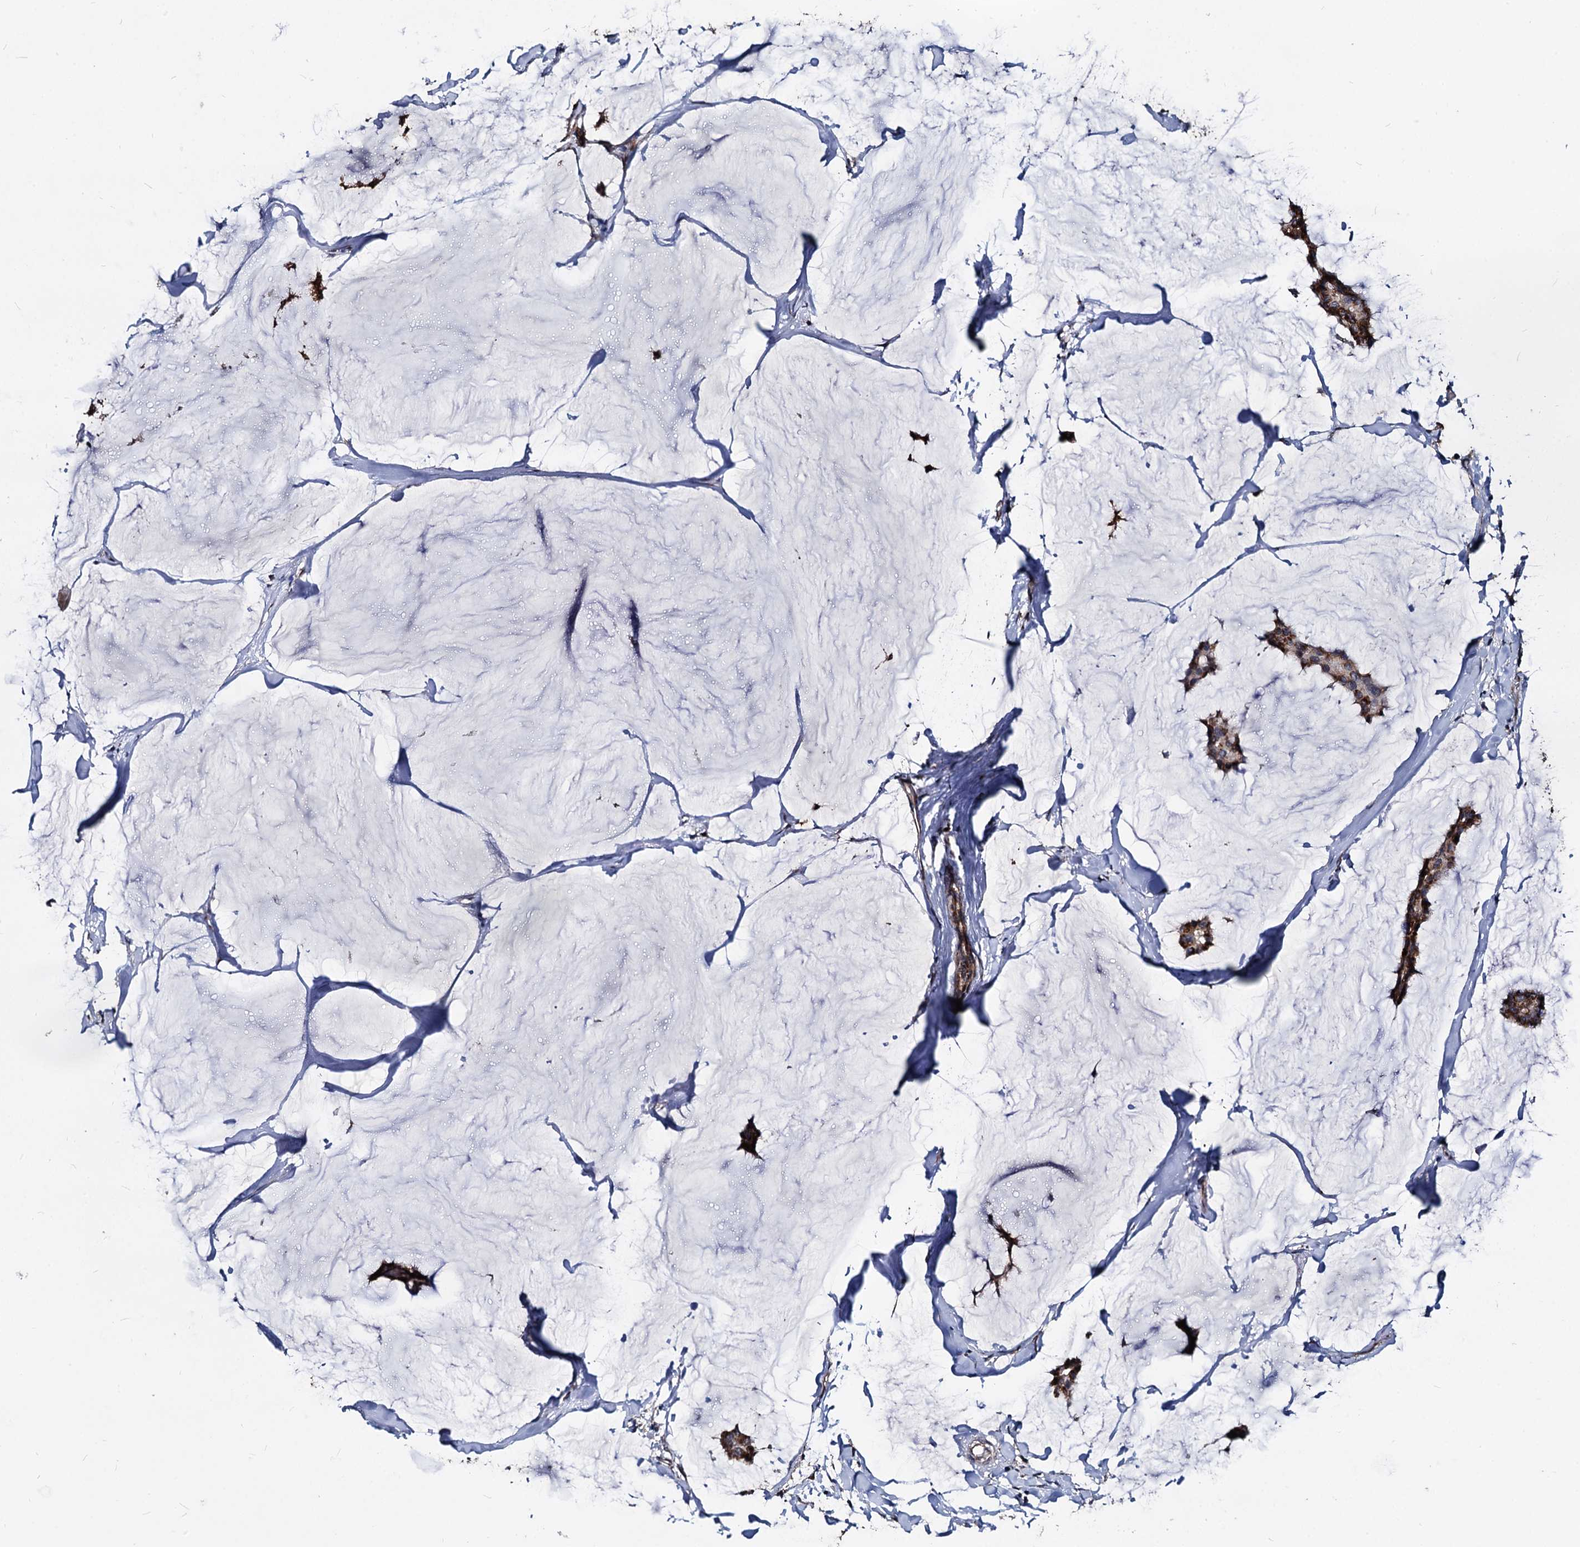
{"staining": {"intensity": "moderate", "quantity": ">75%", "location": "cytoplasmic/membranous"}, "tissue": "breast cancer", "cell_type": "Tumor cells", "image_type": "cancer", "snomed": [{"axis": "morphology", "description": "Duct carcinoma"}, {"axis": "topography", "description": "Breast"}], "caption": "The immunohistochemical stain labels moderate cytoplasmic/membranous expression in tumor cells of breast infiltrating ductal carcinoma tissue. The protein is shown in brown color, while the nuclei are stained blue.", "gene": "SMAGP", "patient": {"sex": "female", "age": 93}}